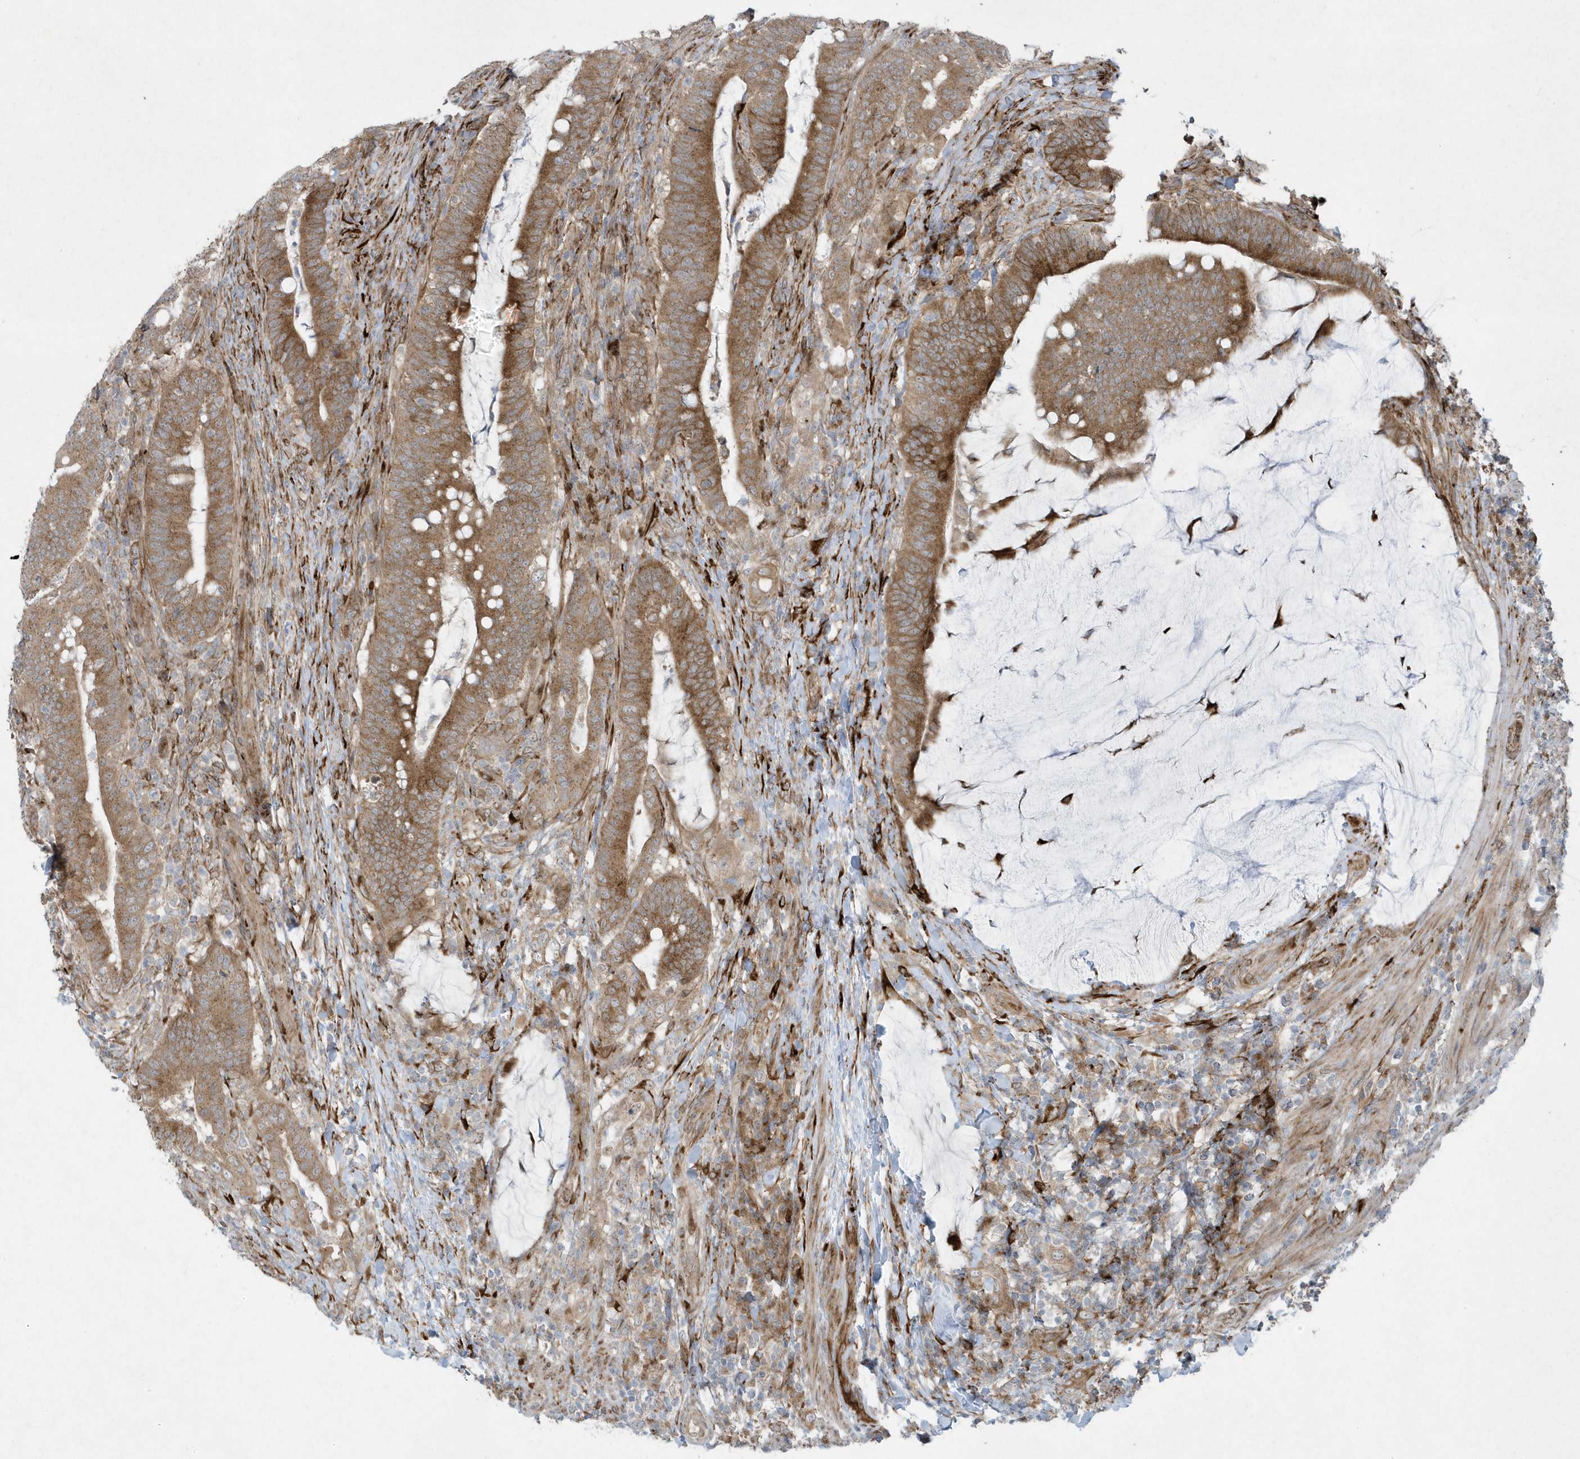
{"staining": {"intensity": "moderate", "quantity": ">75%", "location": "cytoplasmic/membranous"}, "tissue": "colorectal cancer", "cell_type": "Tumor cells", "image_type": "cancer", "snomed": [{"axis": "morphology", "description": "Adenocarcinoma, NOS"}, {"axis": "topography", "description": "Colon"}], "caption": "Immunohistochemical staining of colorectal cancer (adenocarcinoma) displays moderate cytoplasmic/membranous protein staining in approximately >75% of tumor cells.", "gene": "FAM98A", "patient": {"sex": "female", "age": 66}}